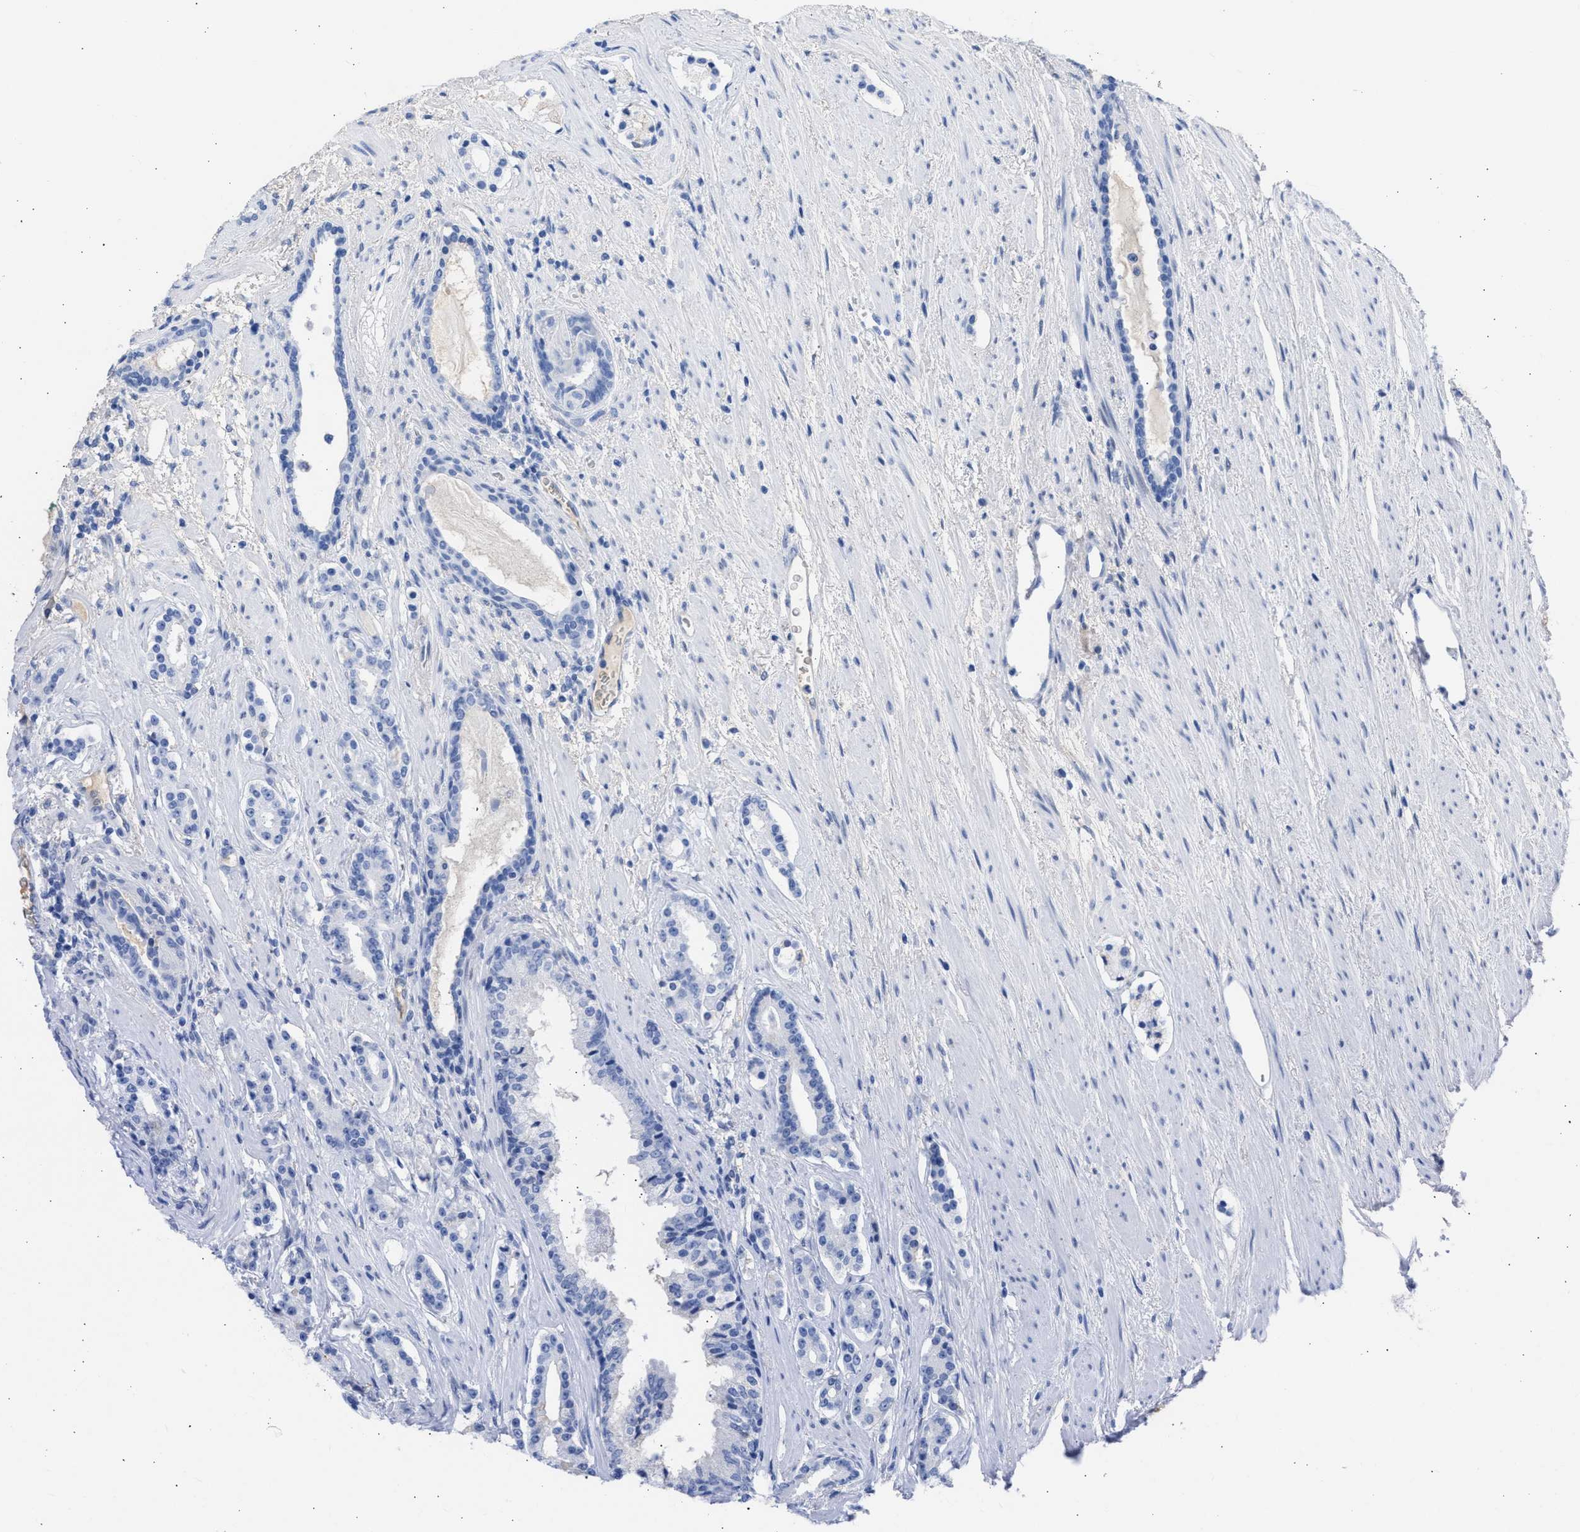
{"staining": {"intensity": "negative", "quantity": "none", "location": "none"}, "tissue": "prostate cancer", "cell_type": "Tumor cells", "image_type": "cancer", "snomed": [{"axis": "morphology", "description": "Adenocarcinoma, High grade"}, {"axis": "topography", "description": "Prostate"}], "caption": "The histopathology image reveals no significant positivity in tumor cells of adenocarcinoma (high-grade) (prostate). (IHC, brightfield microscopy, high magnification).", "gene": "RSPH1", "patient": {"sex": "male", "age": 71}}